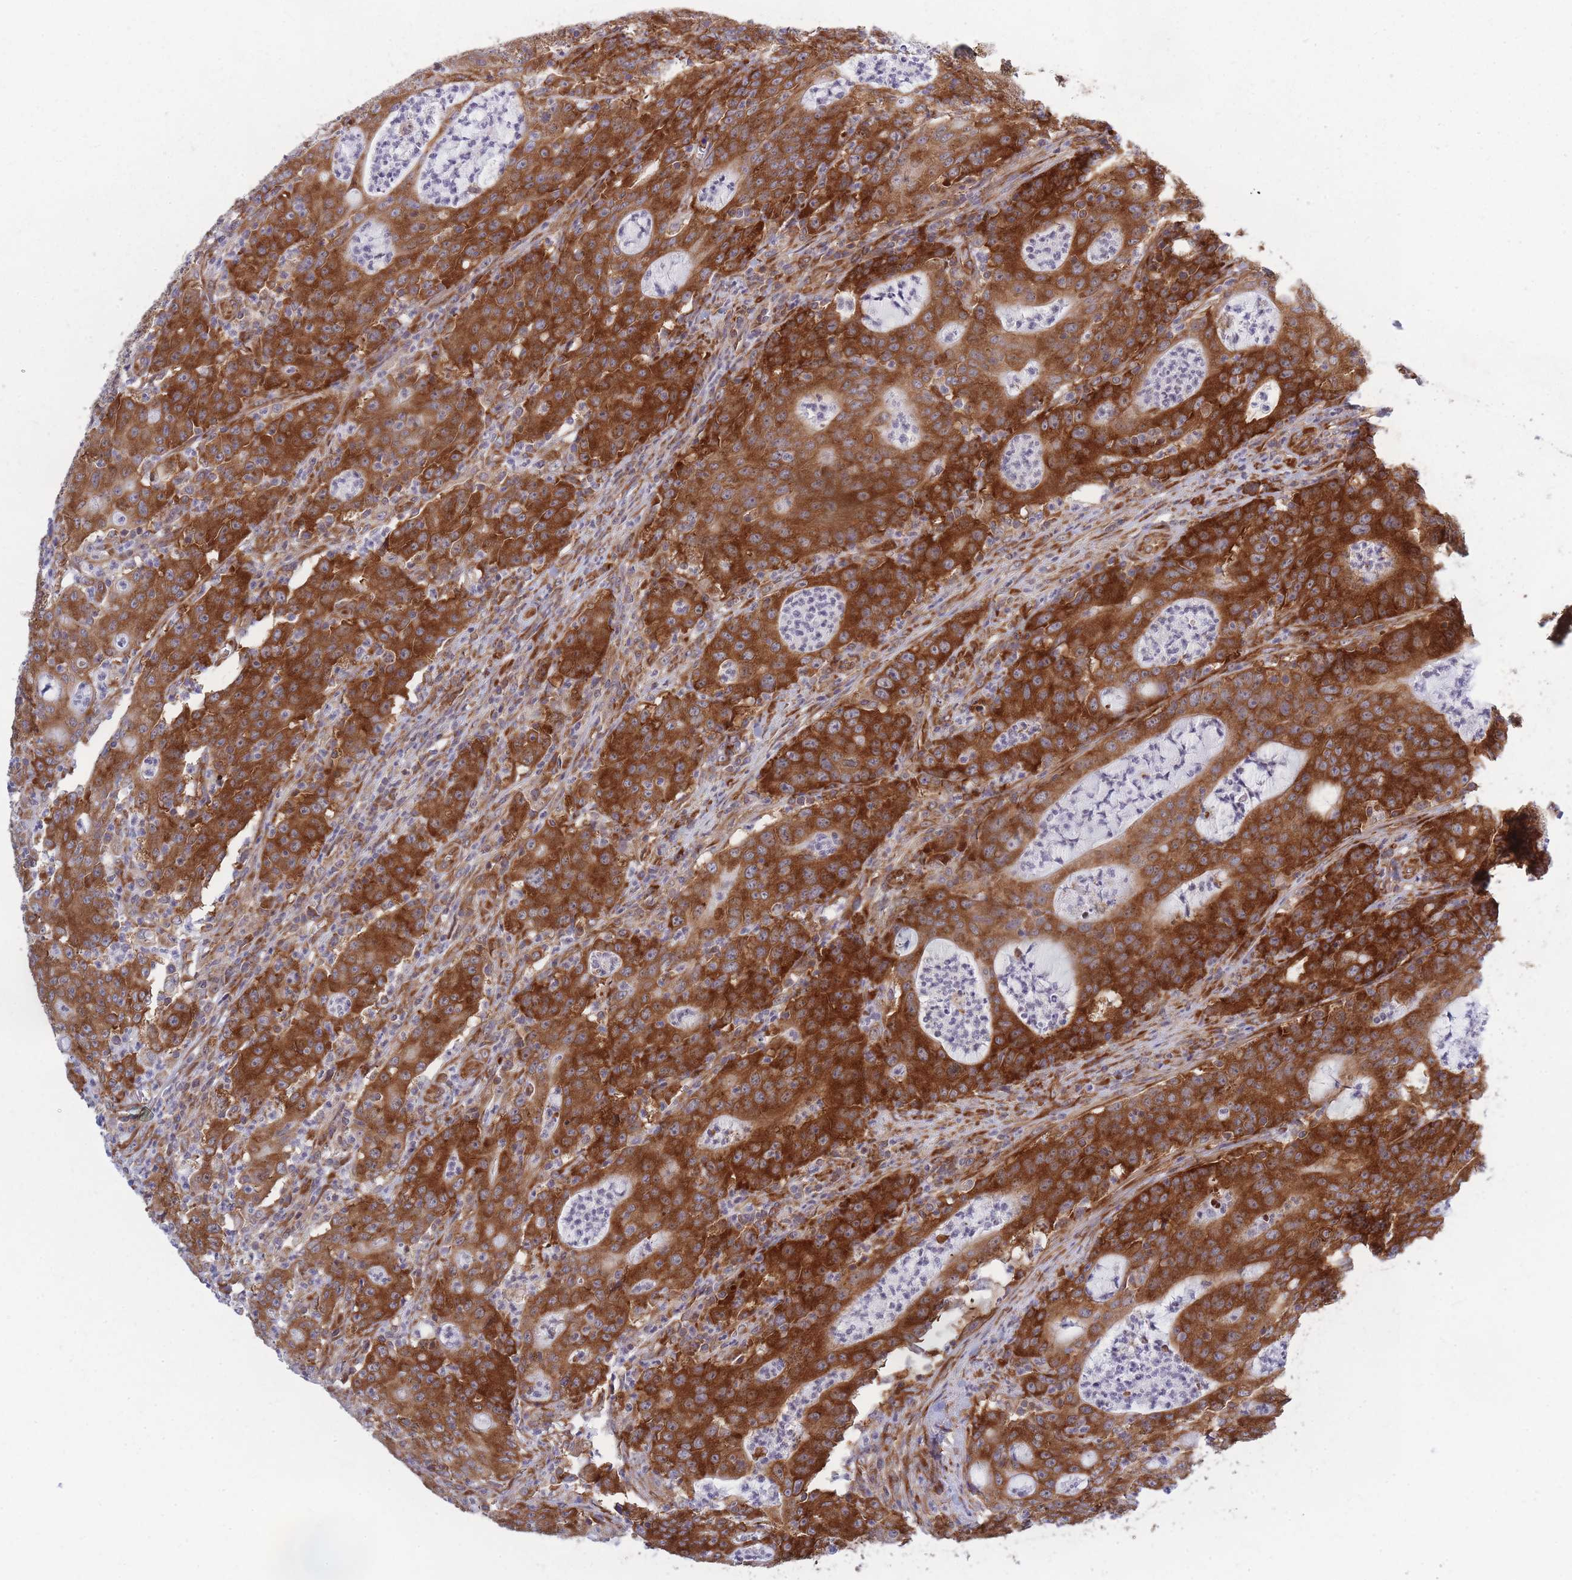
{"staining": {"intensity": "strong", "quantity": ">75%", "location": "cytoplasmic/membranous"}, "tissue": "colorectal cancer", "cell_type": "Tumor cells", "image_type": "cancer", "snomed": [{"axis": "morphology", "description": "Adenocarcinoma, NOS"}, {"axis": "topography", "description": "Colon"}], "caption": "This histopathology image exhibits adenocarcinoma (colorectal) stained with immunohistochemistry to label a protein in brown. The cytoplasmic/membranous of tumor cells show strong positivity for the protein. Nuclei are counter-stained blue.", "gene": "CCDC124", "patient": {"sex": "male", "age": 83}}